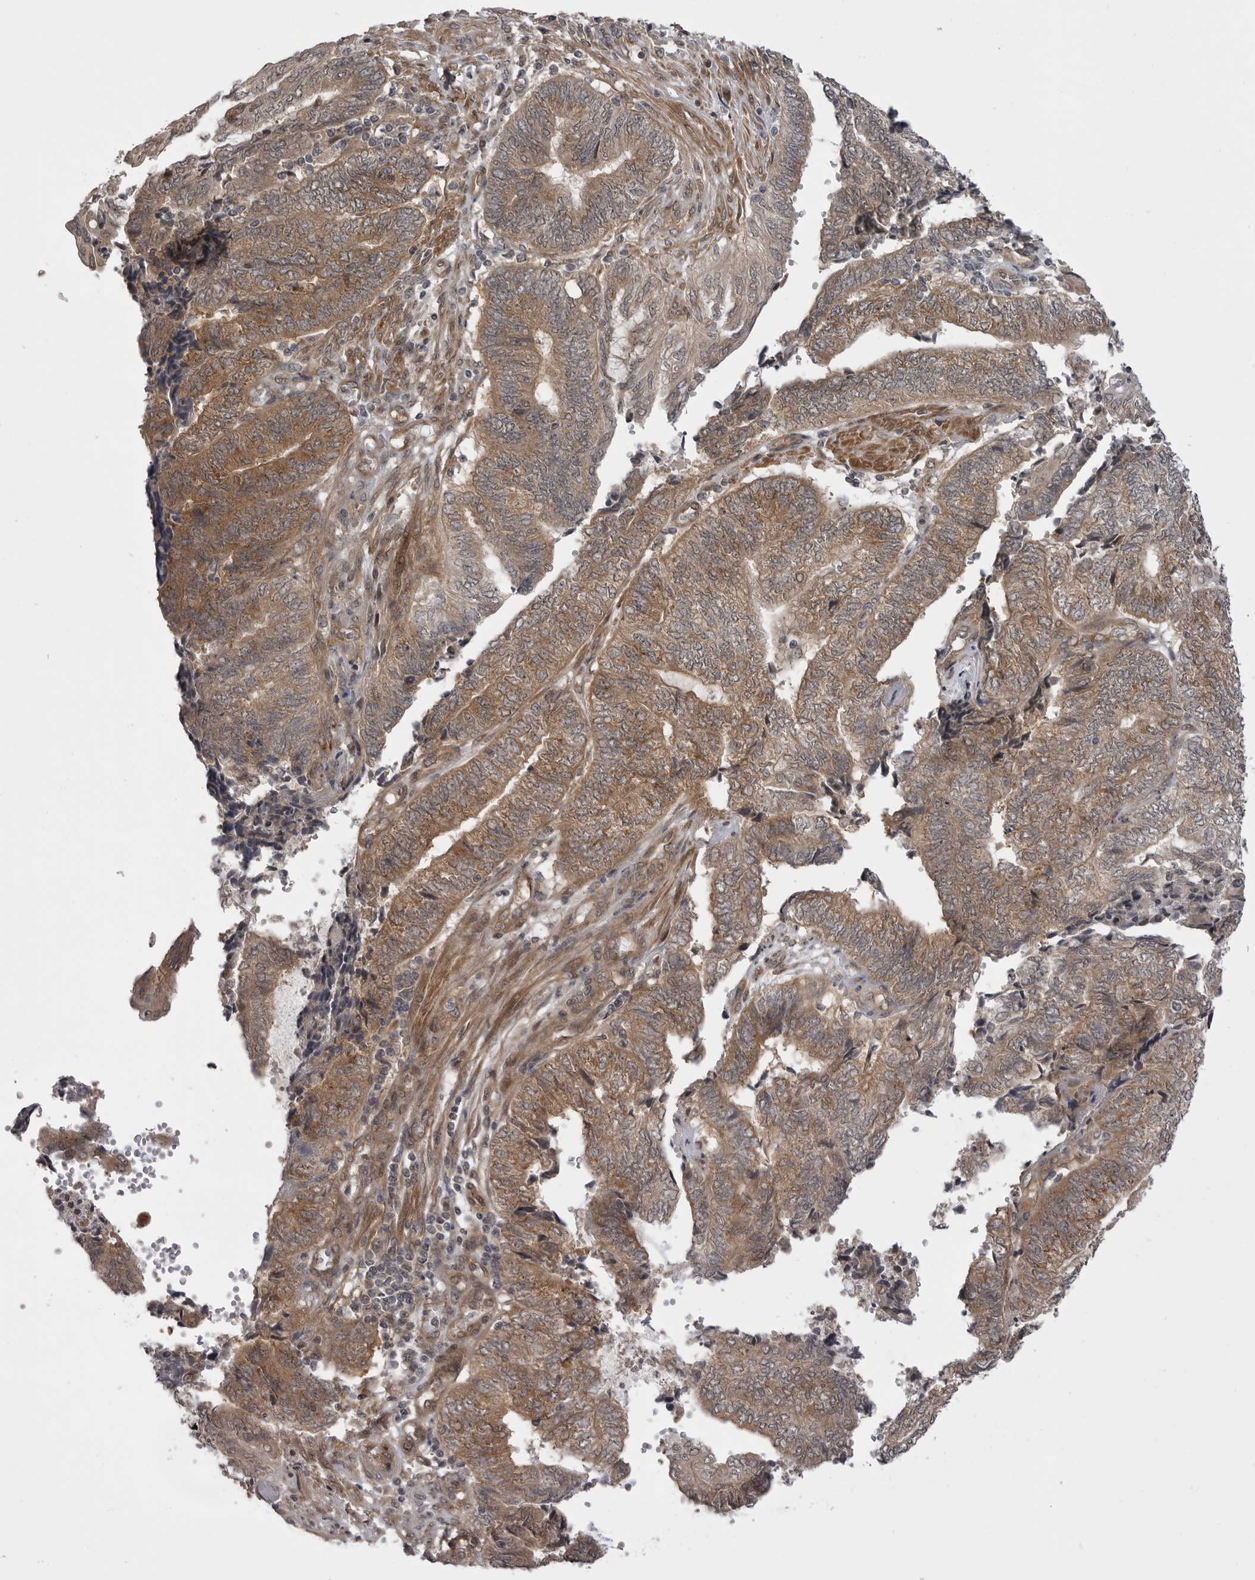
{"staining": {"intensity": "moderate", "quantity": ">75%", "location": "cytoplasmic/membranous"}, "tissue": "endometrial cancer", "cell_type": "Tumor cells", "image_type": "cancer", "snomed": [{"axis": "morphology", "description": "Adenocarcinoma, NOS"}, {"axis": "topography", "description": "Uterus"}, {"axis": "topography", "description": "Endometrium"}], "caption": "Endometrial cancer (adenocarcinoma) stained with IHC reveals moderate cytoplasmic/membranous expression in approximately >75% of tumor cells.", "gene": "PDCL", "patient": {"sex": "female", "age": 70}}